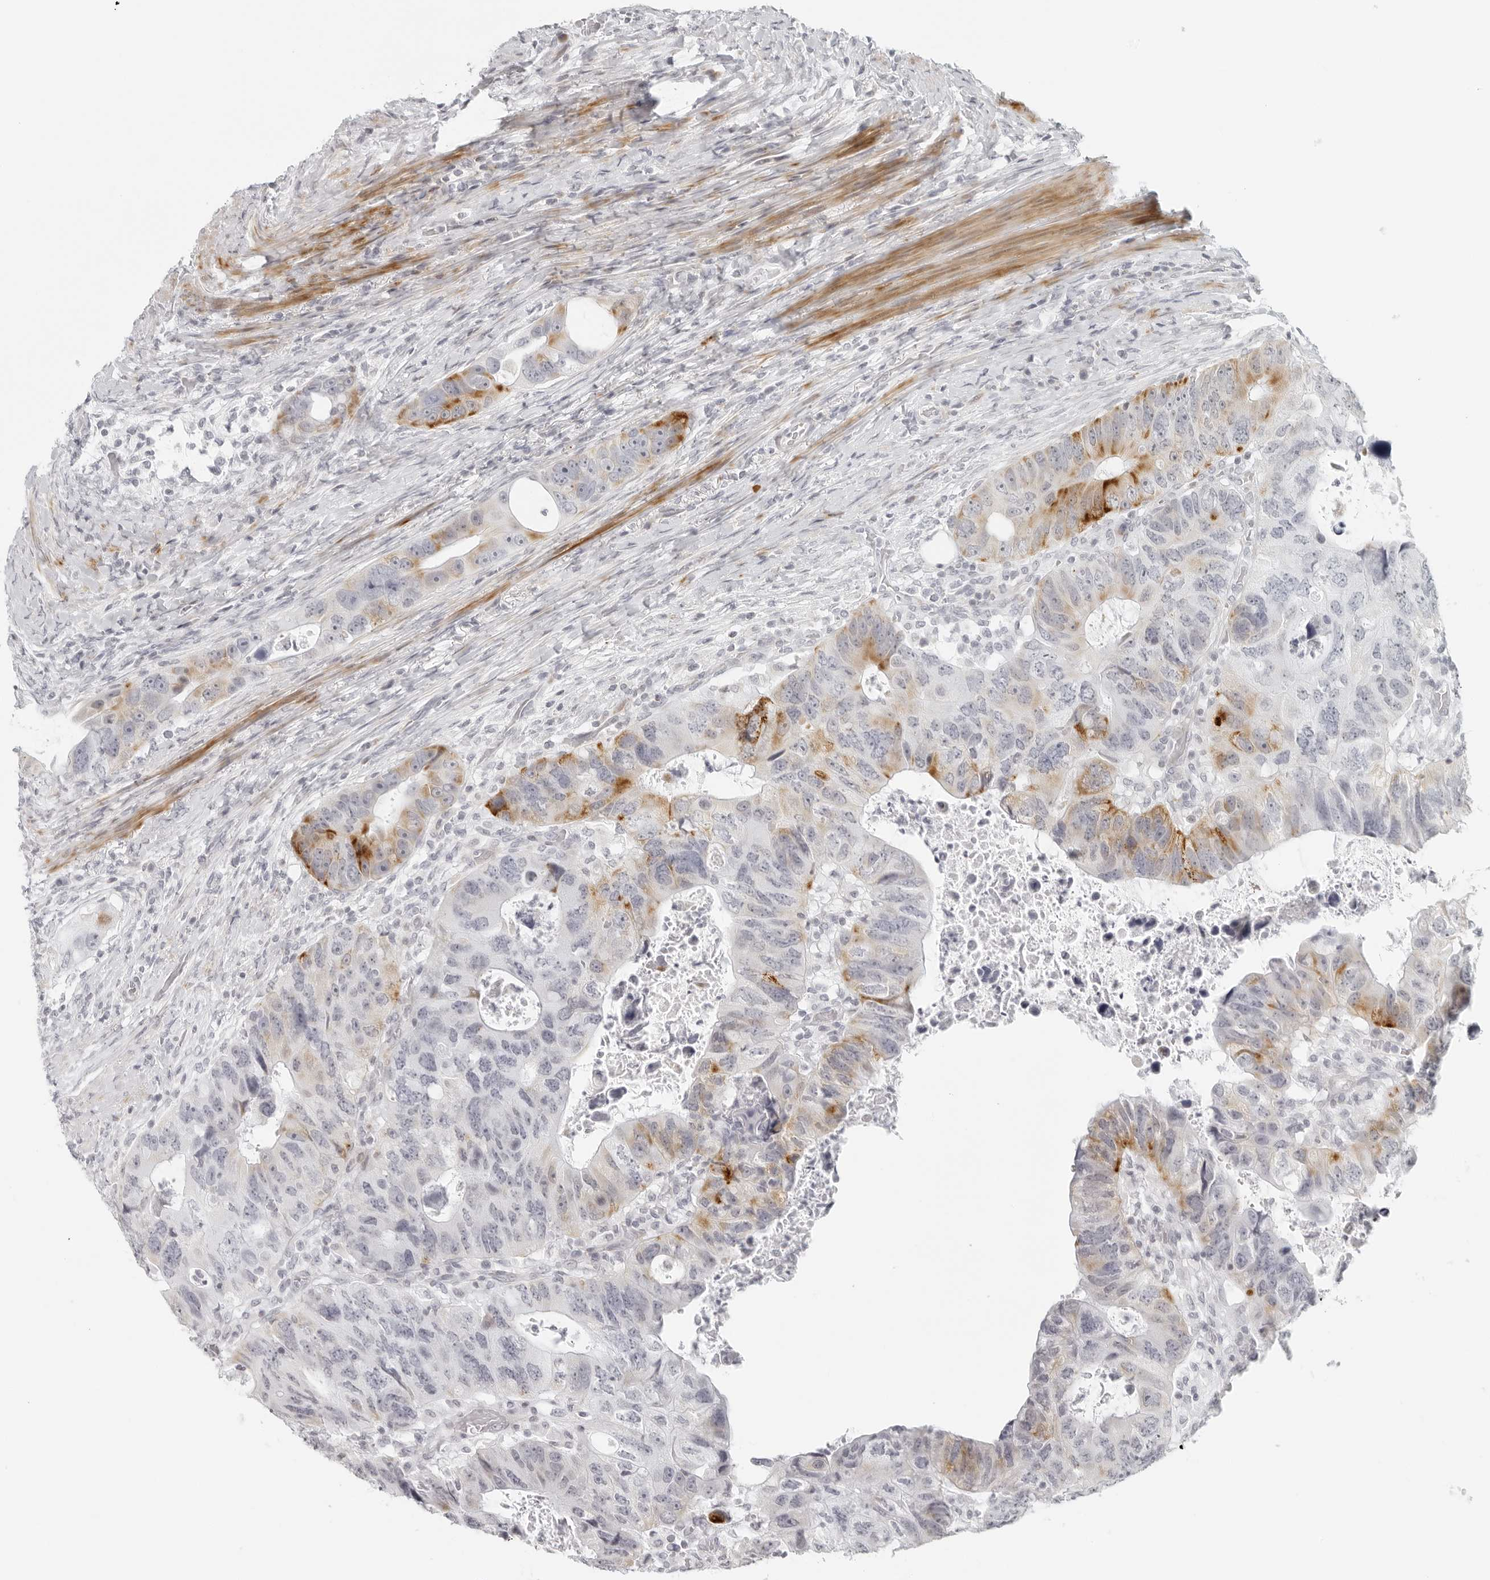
{"staining": {"intensity": "moderate", "quantity": "25%-75%", "location": "cytoplasmic/membranous"}, "tissue": "colorectal cancer", "cell_type": "Tumor cells", "image_type": "cancer", "snomed": [{"axis": "morphology", "description": "Adenocarcinoma, NOS"}, {"axis": "topography", "description": "Rectum"}], "caption": "Tumor cells reveal medium levels of moderate cytoplasmic/membranous staining in approximately 25%-75% of cells in human adenocarcinoma (colorectal). The staining is performed using DAB brown chromogen to label protein expression. The nuclei are counter-stained blue using hematoxylin.", "gene": "RPS6KC1", "patient": {"sex": "male", "age": 59}}